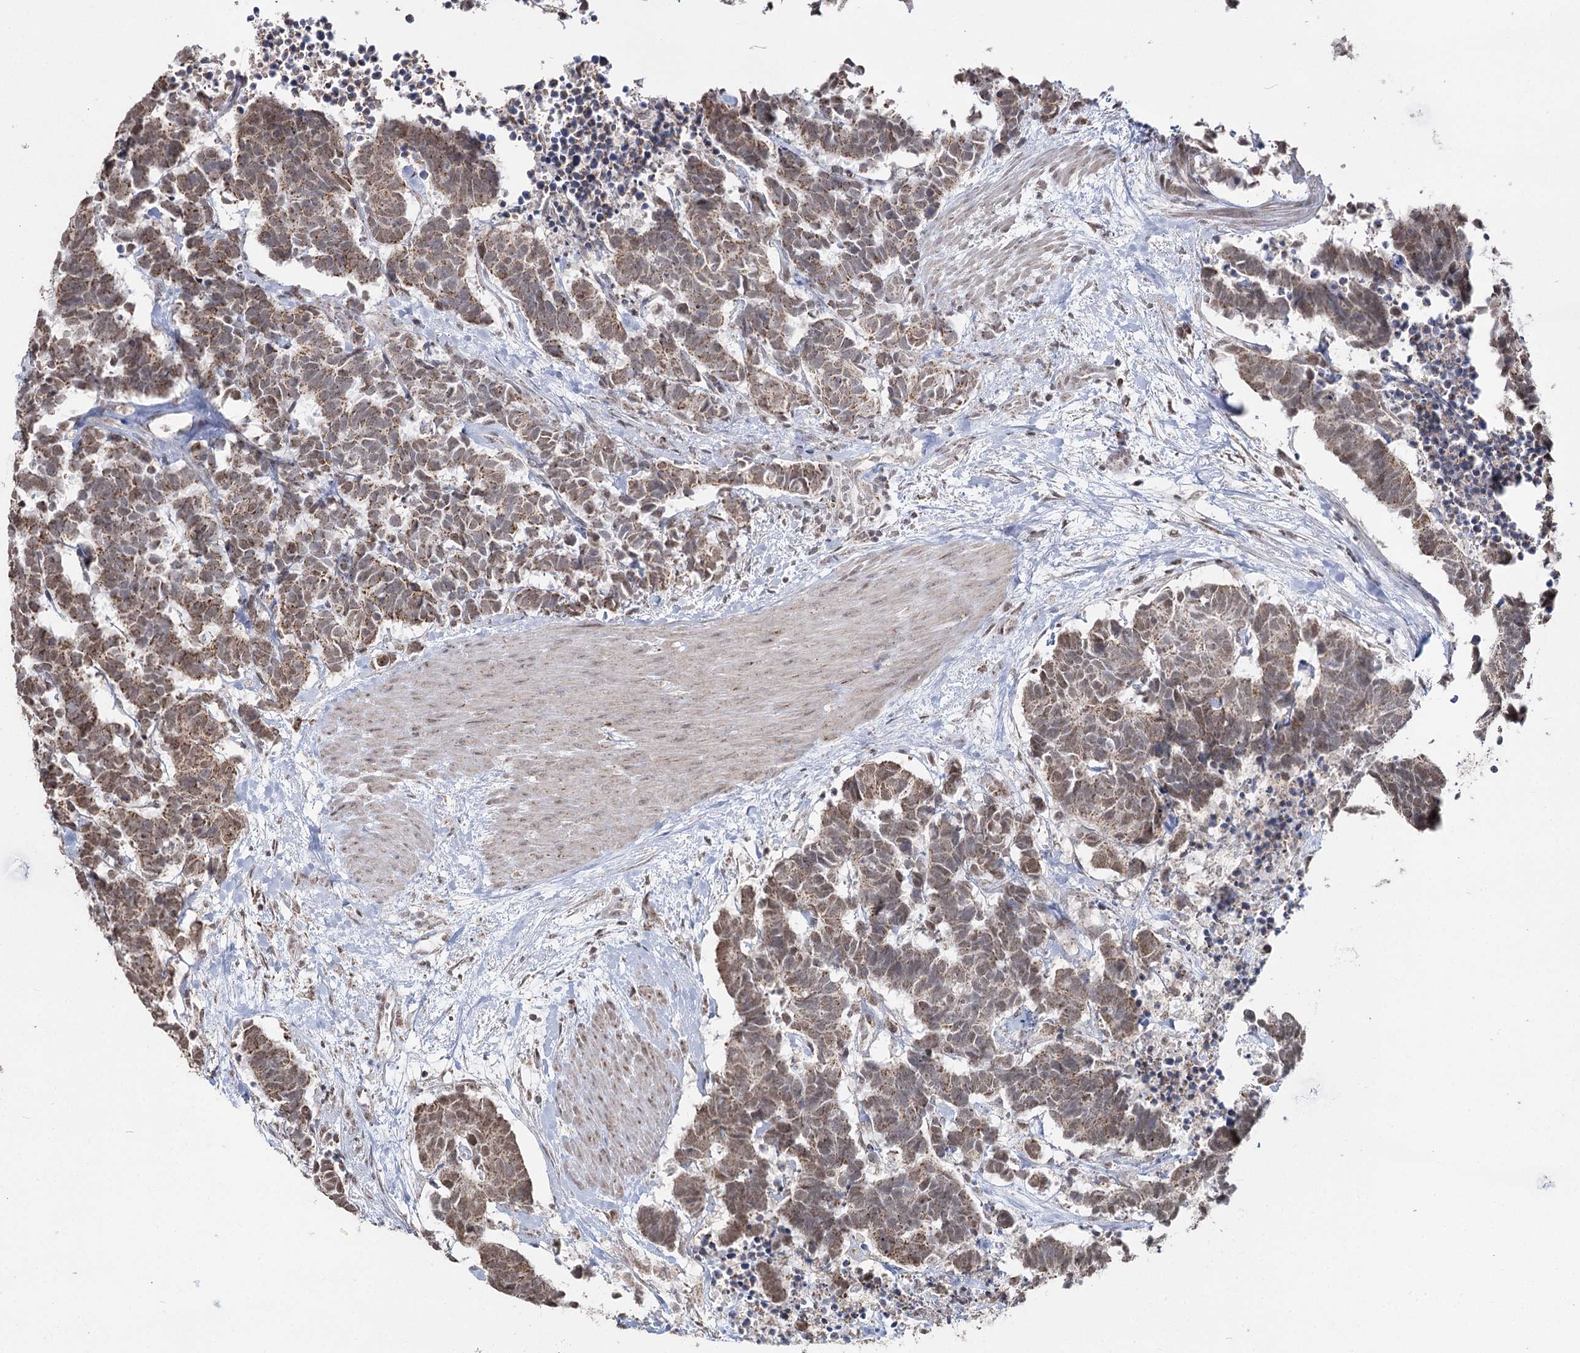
{"staining": {"intensity": "moderate", "quantity": ">75%", "location": "cytoplasmic/membranous"}, "tissue": "carcinoid", "cell_type": "Tumor cells", "image_type": "cancer", "snomed": [{"axis": "morphology", "description": "Carcinoma, NOS"}, {"axis": "morphology", "description": "Carcinoid, malignant, NOS"}, {"axis": "topography", "description": "Urinary bladder"}], "caption": "Immunohistochemistry image of carcinoma stained for a protein (brown), which exhibits medium levels of moderate cytoplasmic/membranous positivity in approximately >75% of tumor cells.", "gene": "PDHX", "patient": {"sex": "male", "age": 57}}